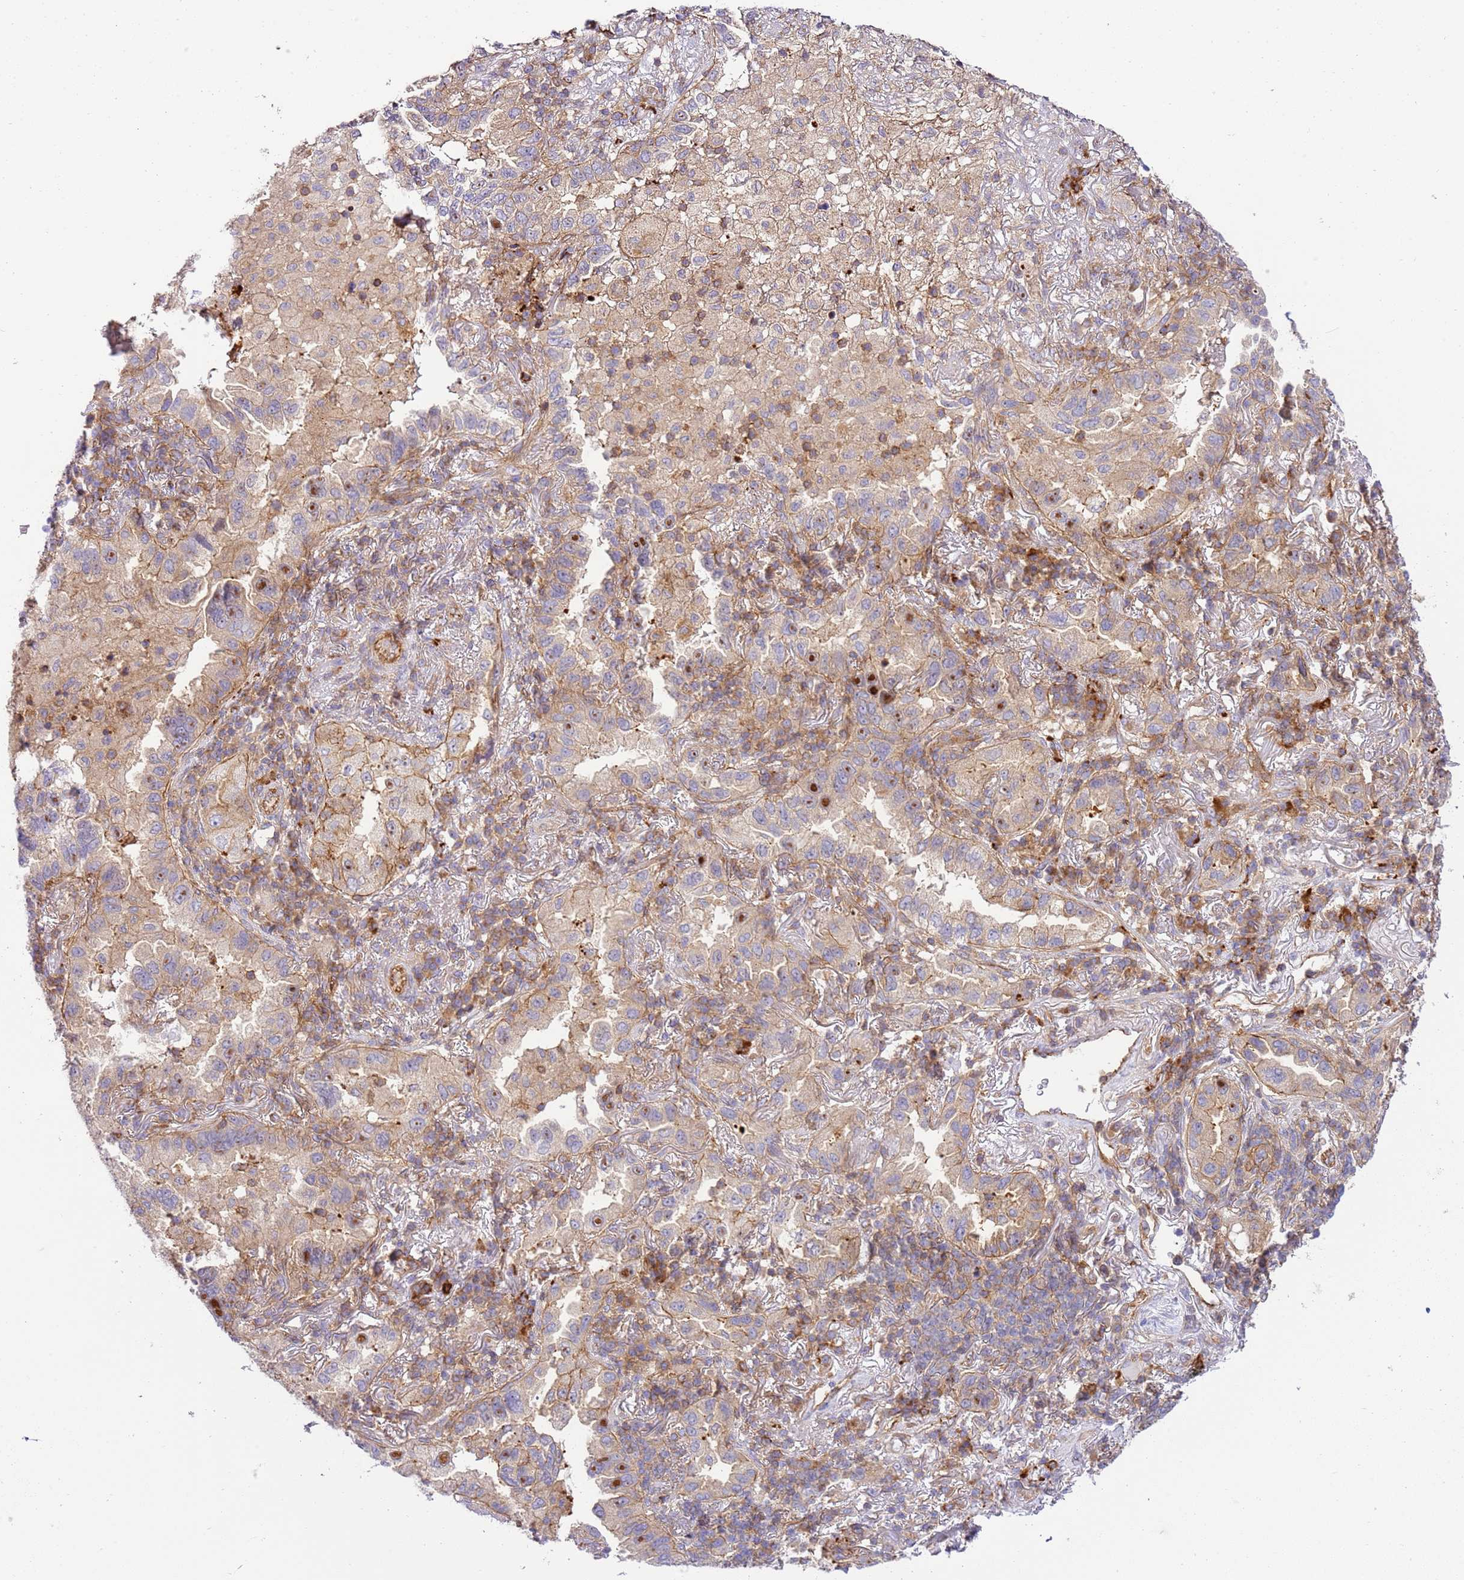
{"staining": {"intensity": "weak", "quantity": "<25%", "location": "cytoplasmic/membranous"}, "tissue": "lung cancer", "cell_type": "Tumor cells", "image_type": "cancer", "snomed": [{"axis": "morphology", "description": "Adenocarcinoma, NOS"}, {"axis": "topography", "description": "Lung"}], "caption": "This is an immunohistochemistry image of lung cancer (adenocarcinoma). There is no expression in tumor cells.", "gene": "EFCAB8", "patient": {"sex": "female", "age": 69}}